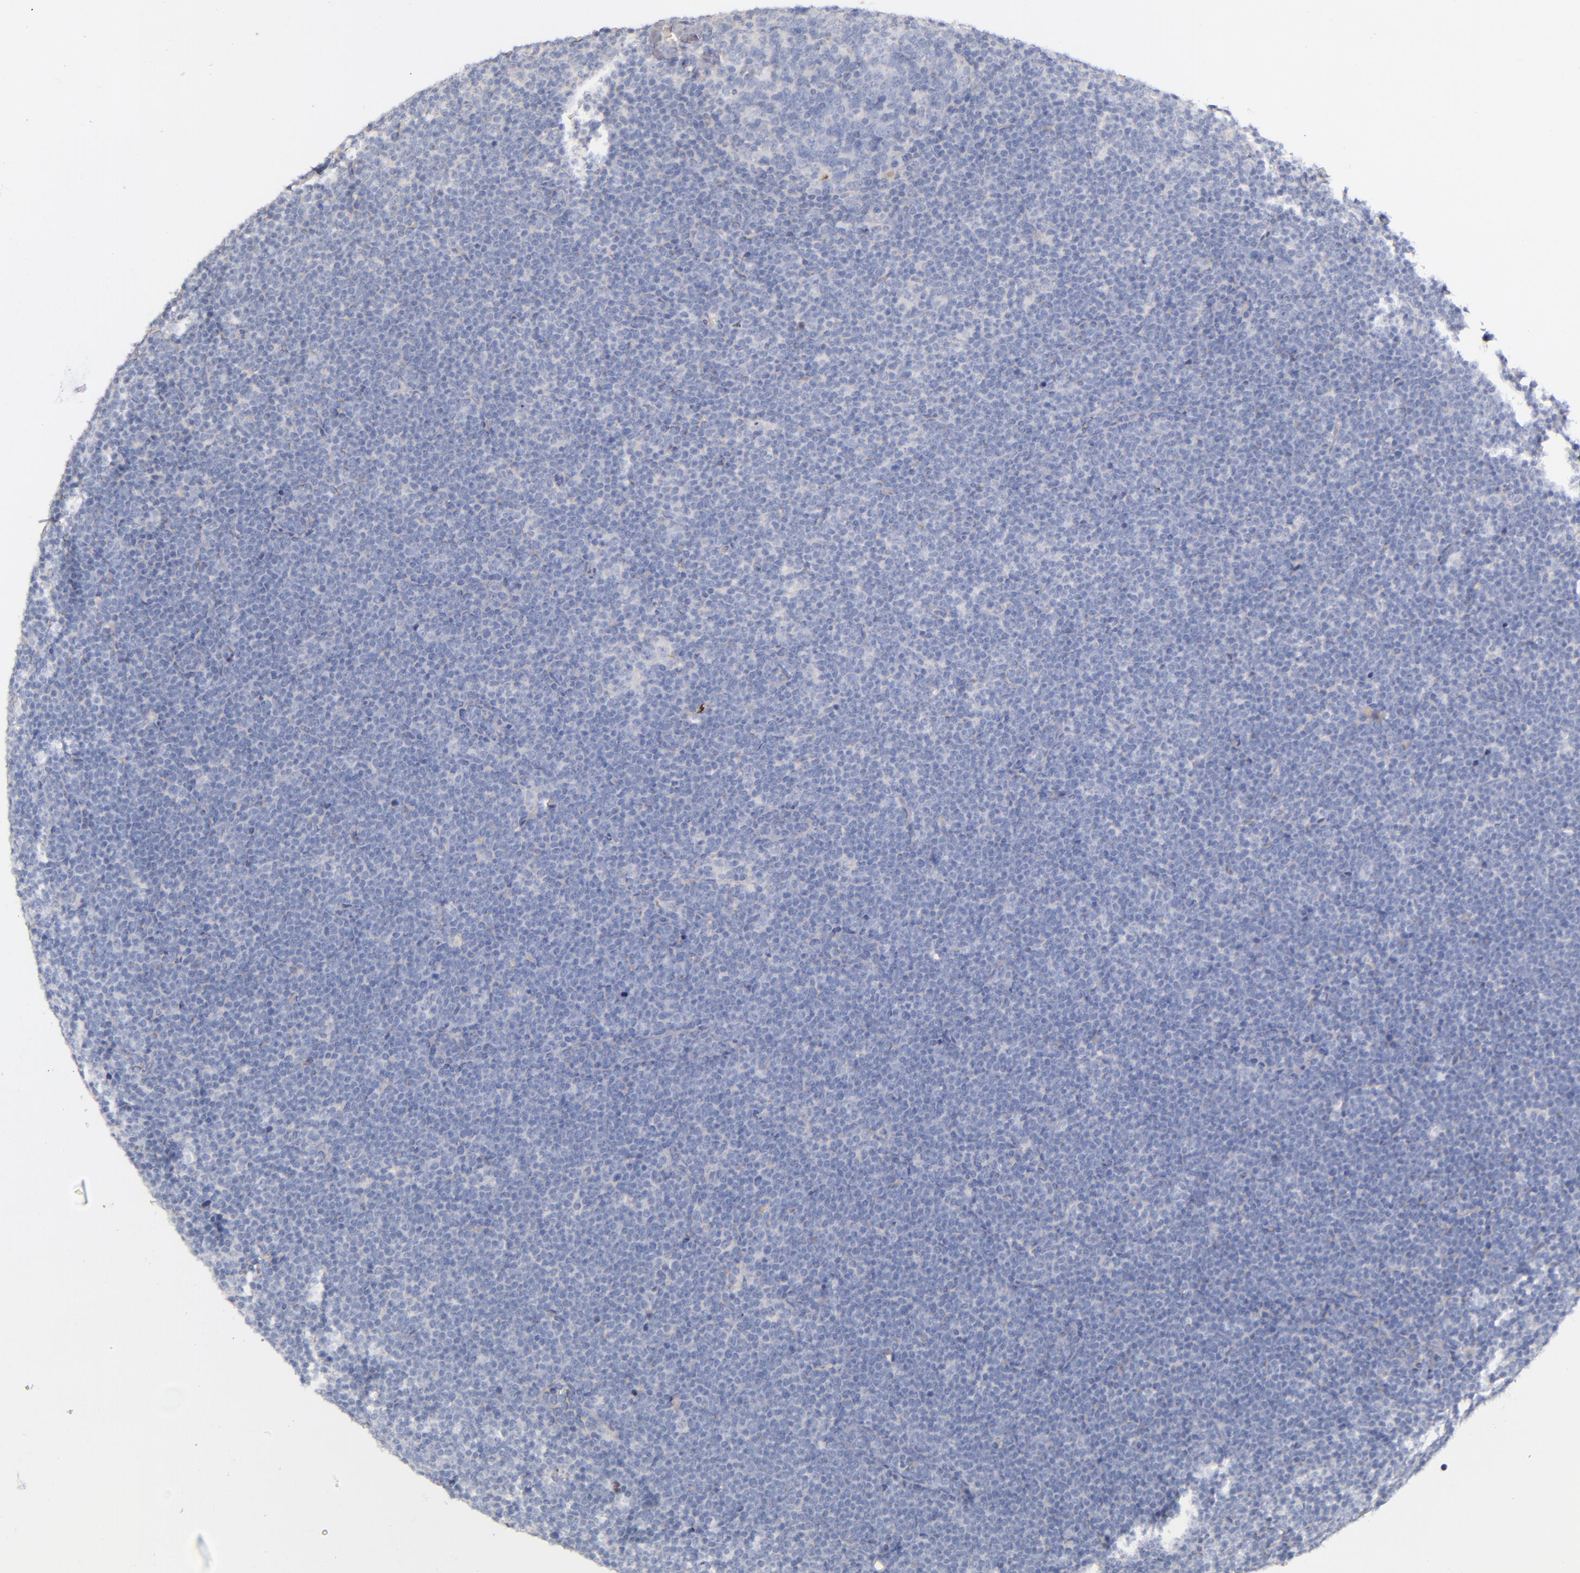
{"staining": {"intensity": "negative", "quantity": "none", "location": "none"}, "tissue": "lymphoma", "cell_type": "Tumor cells", "image_type": "cancer", "snomed": [{"axis": "morphology", "description": "Malignant lymphoma, non-Hodgkin's type, High grade"}, {"axis": "topography", "description": "Lymph node"}], "caption": "A histopathology image of human lymphoma is negative for staining in tumor cells.", "gene": "KNG1", "patient": {"sex": "female", "age": 58}}